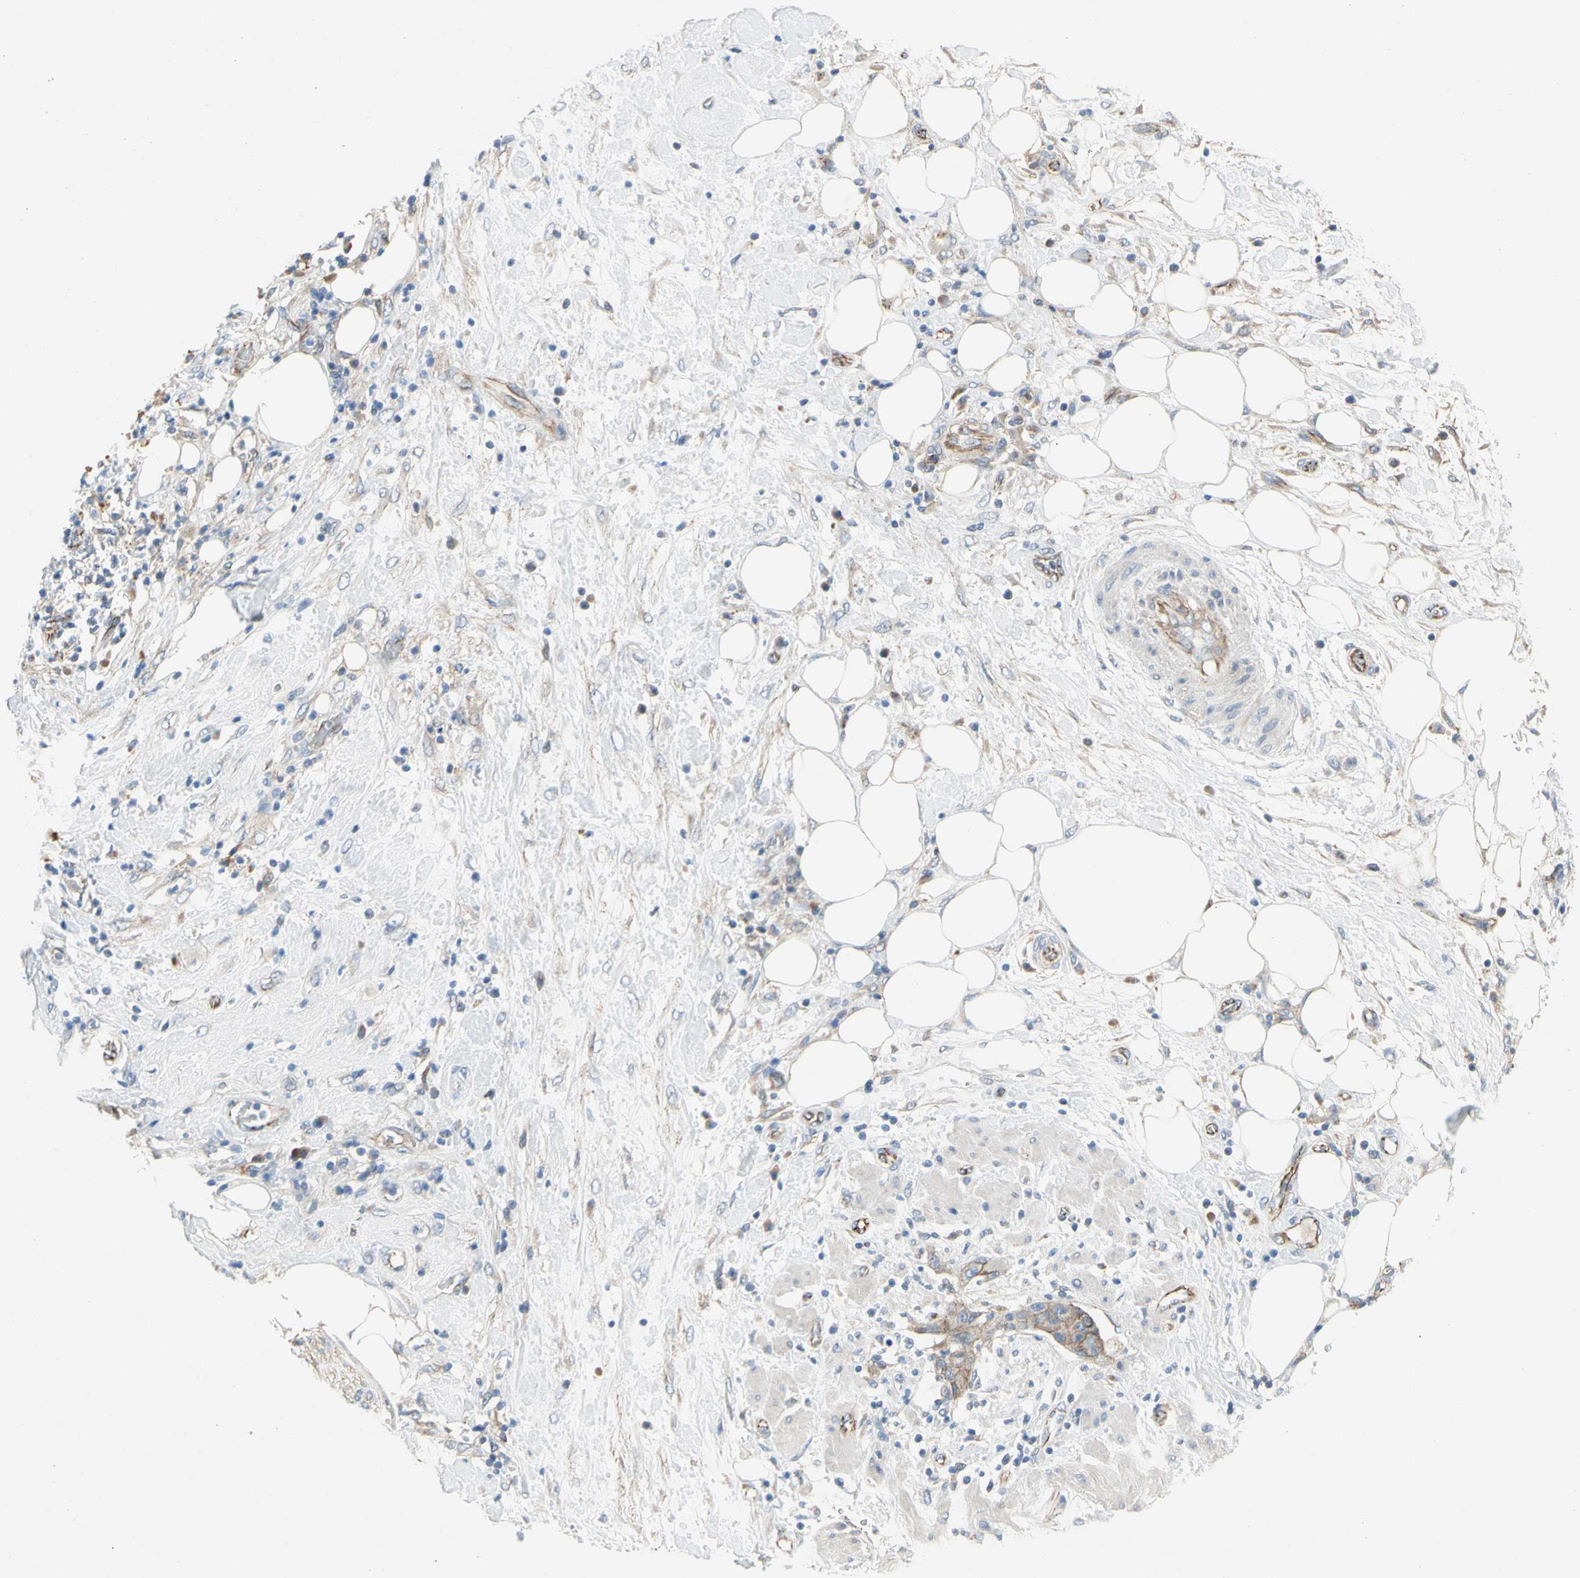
{"staining": {"intensity": "moderate", "quantity": "25%-75%", "location": "cytoplasmic/membranous"}, "tissue": "pancreatic cancer", "cell_type": "Tumor cells", "image_type": "cancer", "snomed": [{"axis": "morphology", "description": "Adenocarcinoma, NOS"}, {"axis": "topography", "description": "Pancreas"}], "caption": "A medium amount of moderate cytoplasmic/membranous staining is appreciated in approximately 25%-75% of tumor cells in pancreatic cancer (adenocarcinoma) tissue.", "gene": "LGR6", "patient": {"sex": "female", "age": 78}}